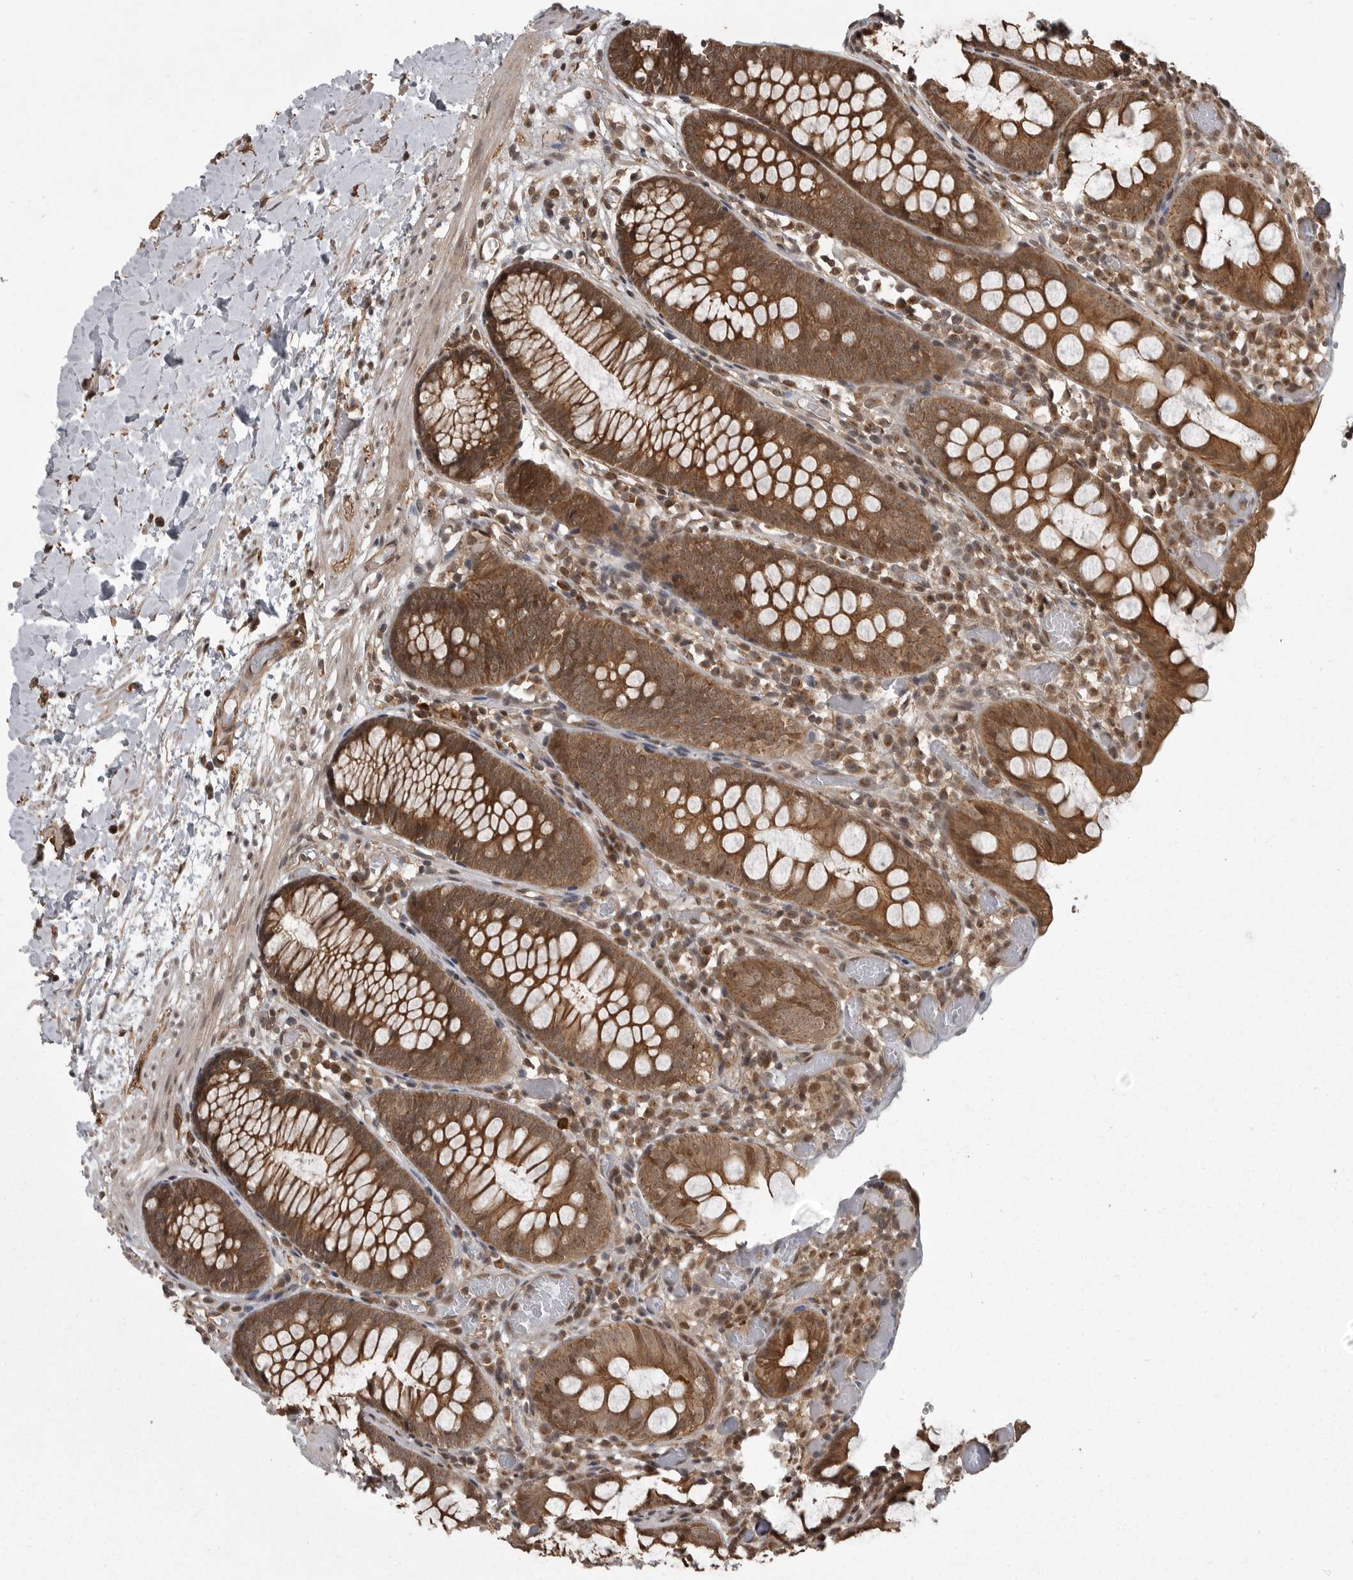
{"staining": {"intensity": "strong", "quantity": ">75%", "location": "cytoplasmic/membranous"}, "tissue": "colon", "cell_type": "Endothelial cells", "image_type": "normal", "snomed": [{"axis": "morphology", "description": "Normal tissue, NOS"}, {"axis": "topography", "description": "Colon"}], "caption": "Colon stained with DAB (3,3'-diaminobenzidine) immunohistochemistry (IHC) exhibits high levels of strong cytoplasmic/membranous expression in approximately >75% of endothelial cells.", "gene": "DNAJC8", "patient": {"sex": "male", "age": 14}}